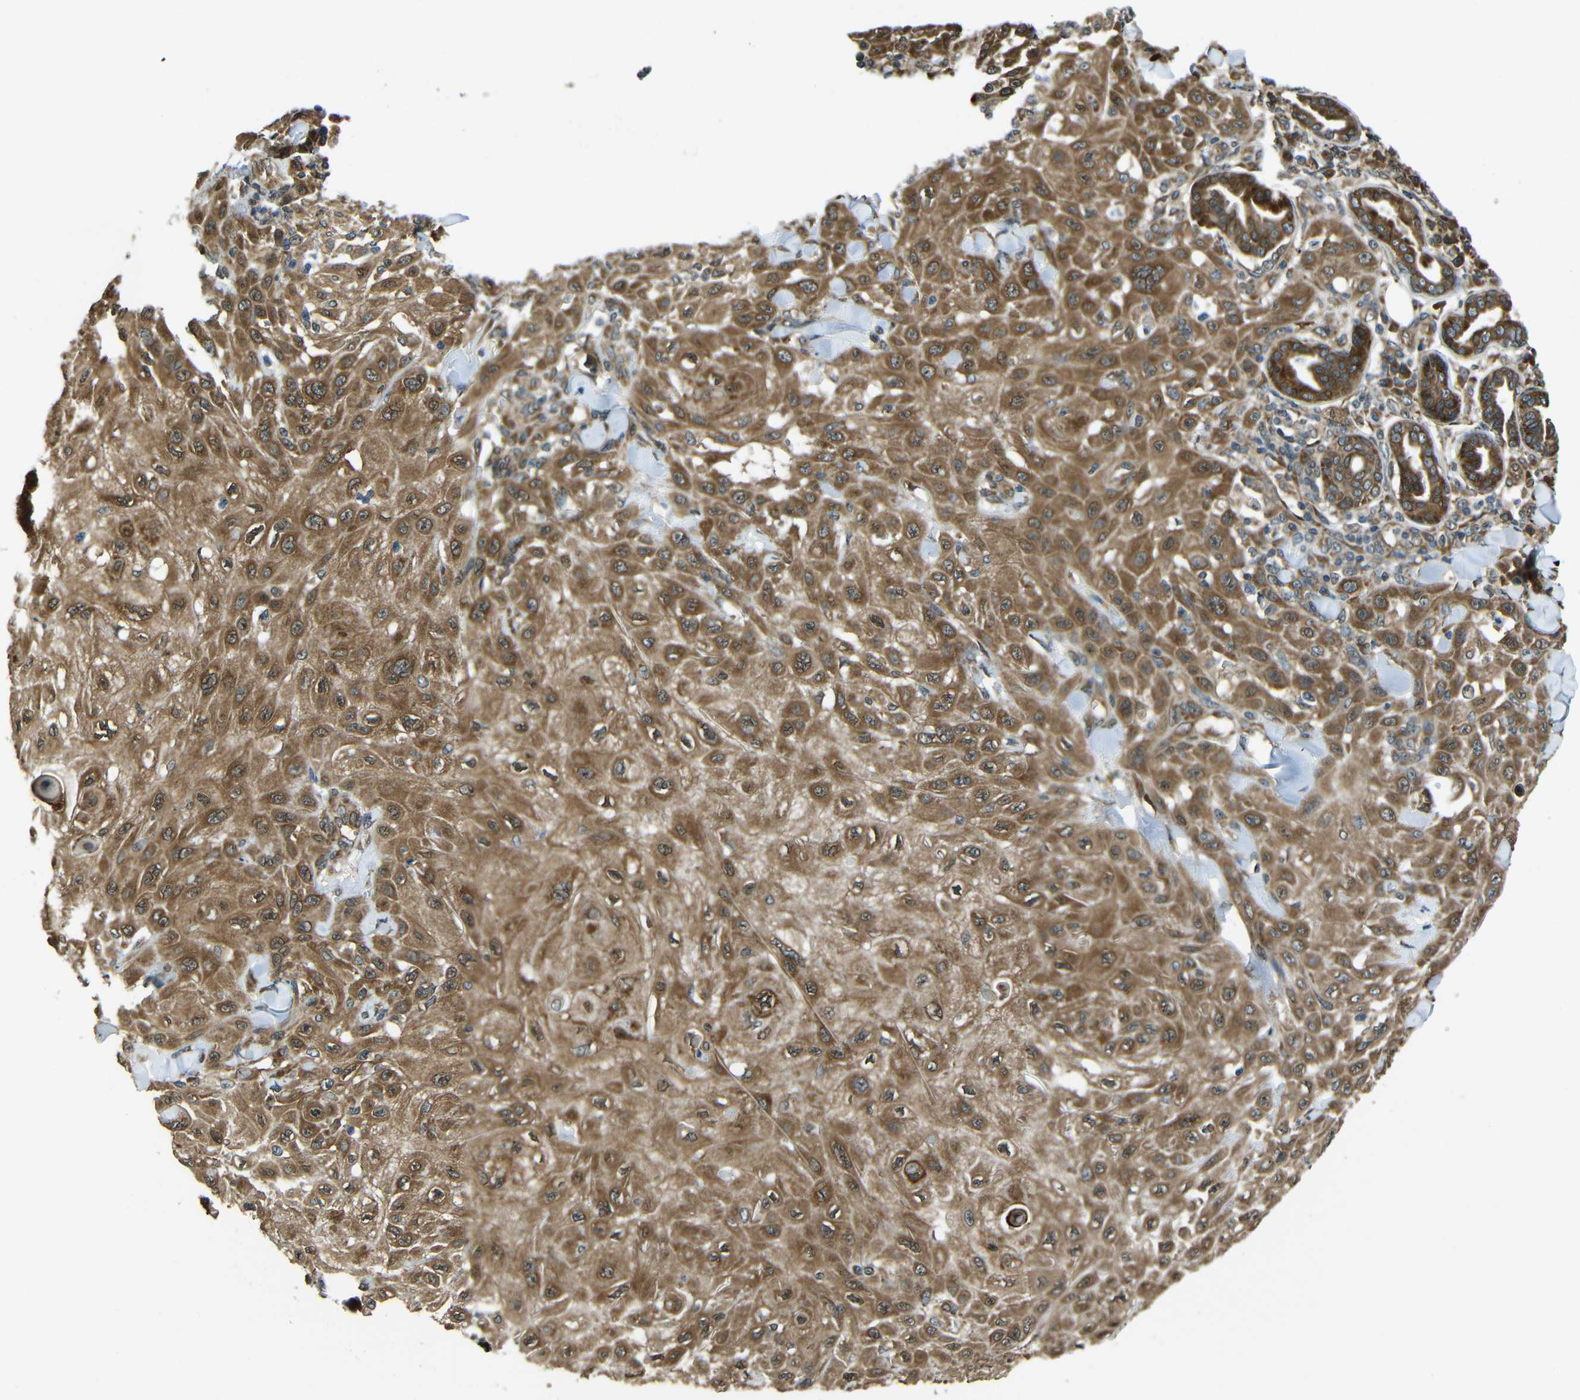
{"staining": {"intensity": "moderate", "quantity": ">75%", "location": "cytoplasmic/membranous"}, "tissue": "skin cancer", "cell_type": "Tumor cells", "image_type": "cancer", "snomed": [{"axis": "morphology", "description": "Squamous cell carcinoma, NOS"}, {"axis": "topography", "description": "Skin"}], "caption": "Skin cancer (squamous cell carcinoma) tissue demonstrates moderate cytoplasmic/membranous positivity in about >75% of tumor cells", "gene": "VAPB", "patient": {"sex": "male", "age": 24}}